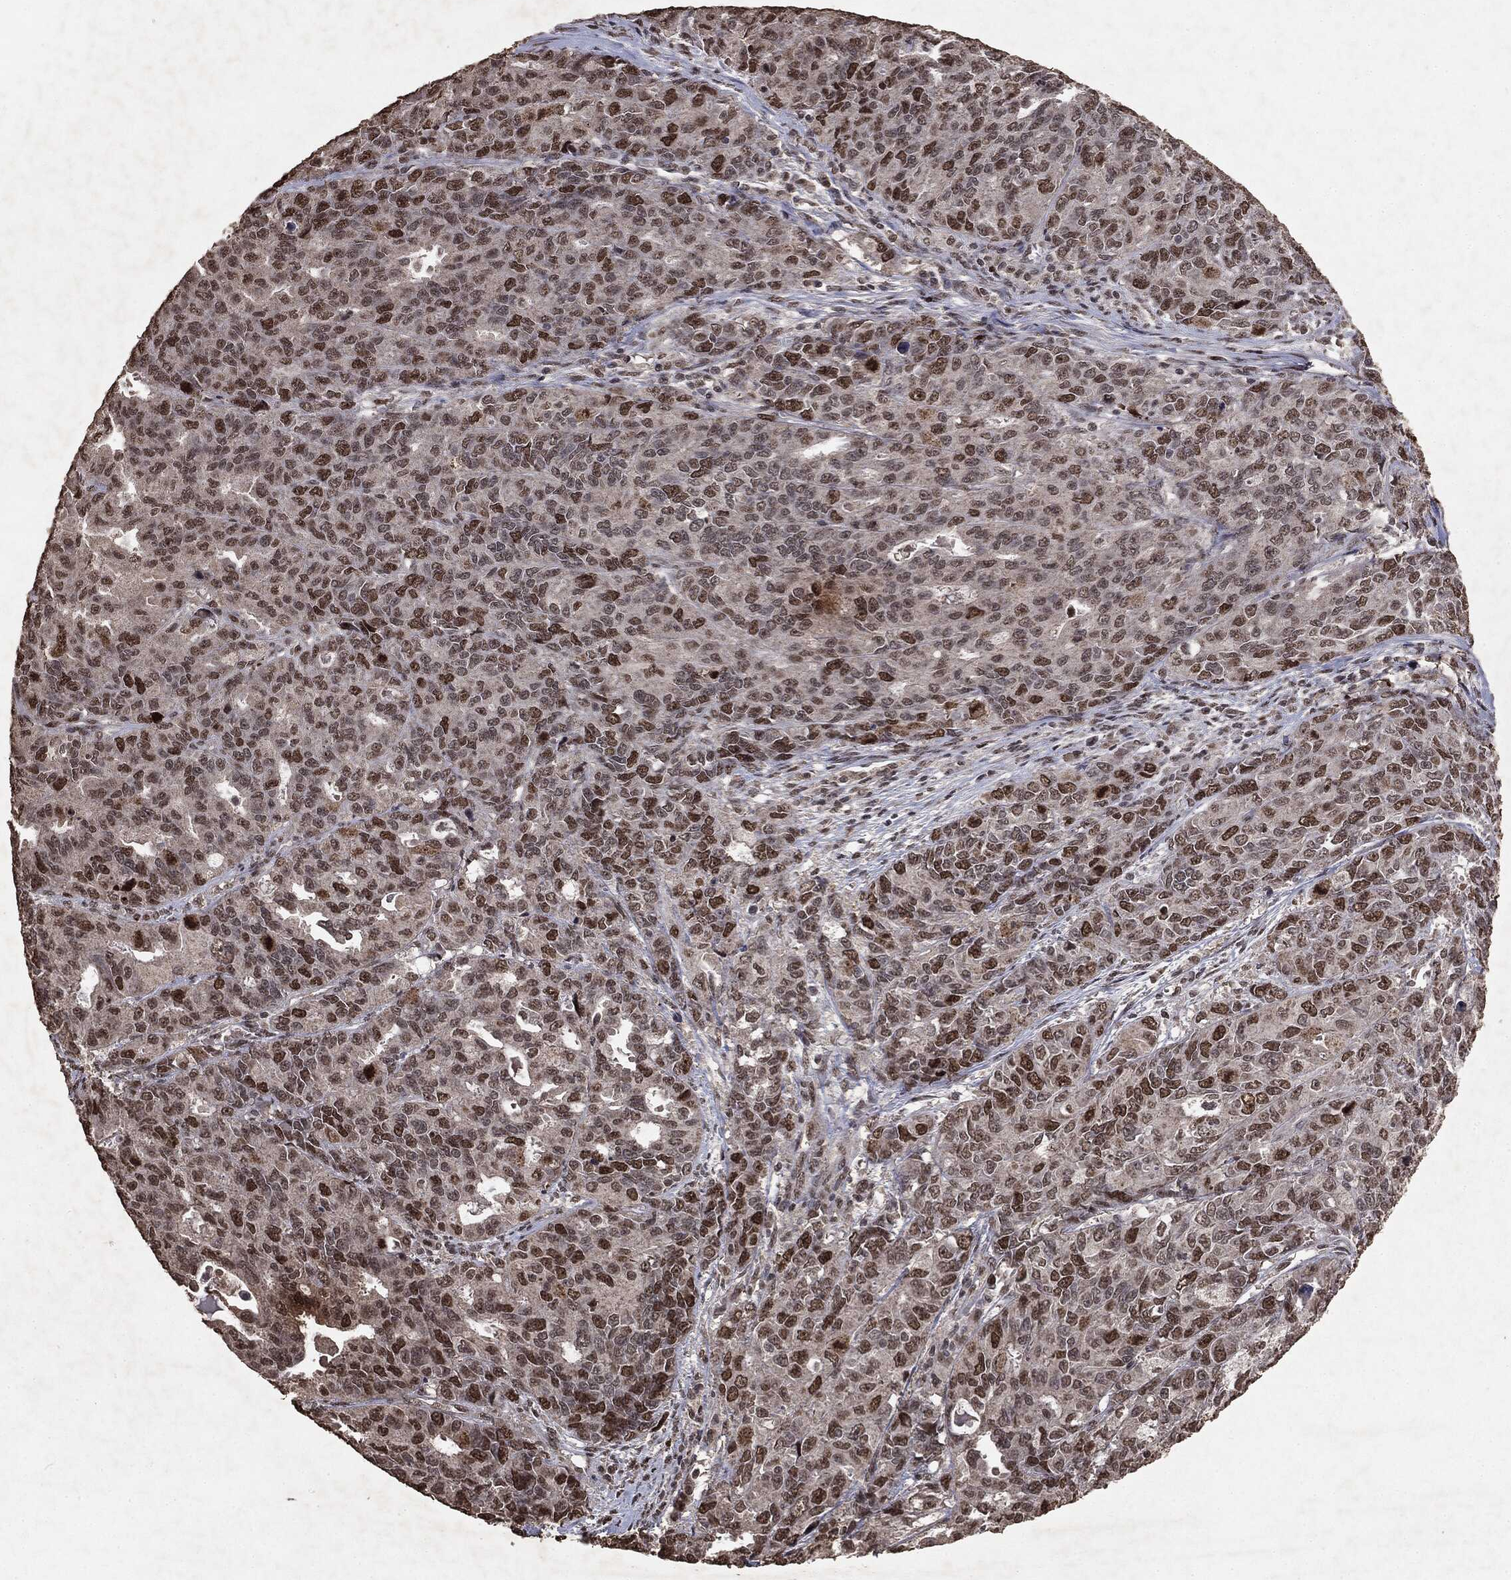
{"staining": {"intensity": "strong", "quantity": "25%-75%", "location": "nuclear"}, "tissue": "endometrial cancer", "cell_type": "Tumor cells", "image_type": "cancer", "snomed": [{"axis": "morphology", "description": "Adenocarcinoma, NOS"}, {"axis": "topography", "description": "Uterus"}], "caption": "Human adenocarcinoma (endometrial) stained for a protein (brown) displays strong nuclear positive positivity in approximately 25%-75% of tumor cells.", "gene": "RAD18", "patient": {"sex": "female", "age": 79}}